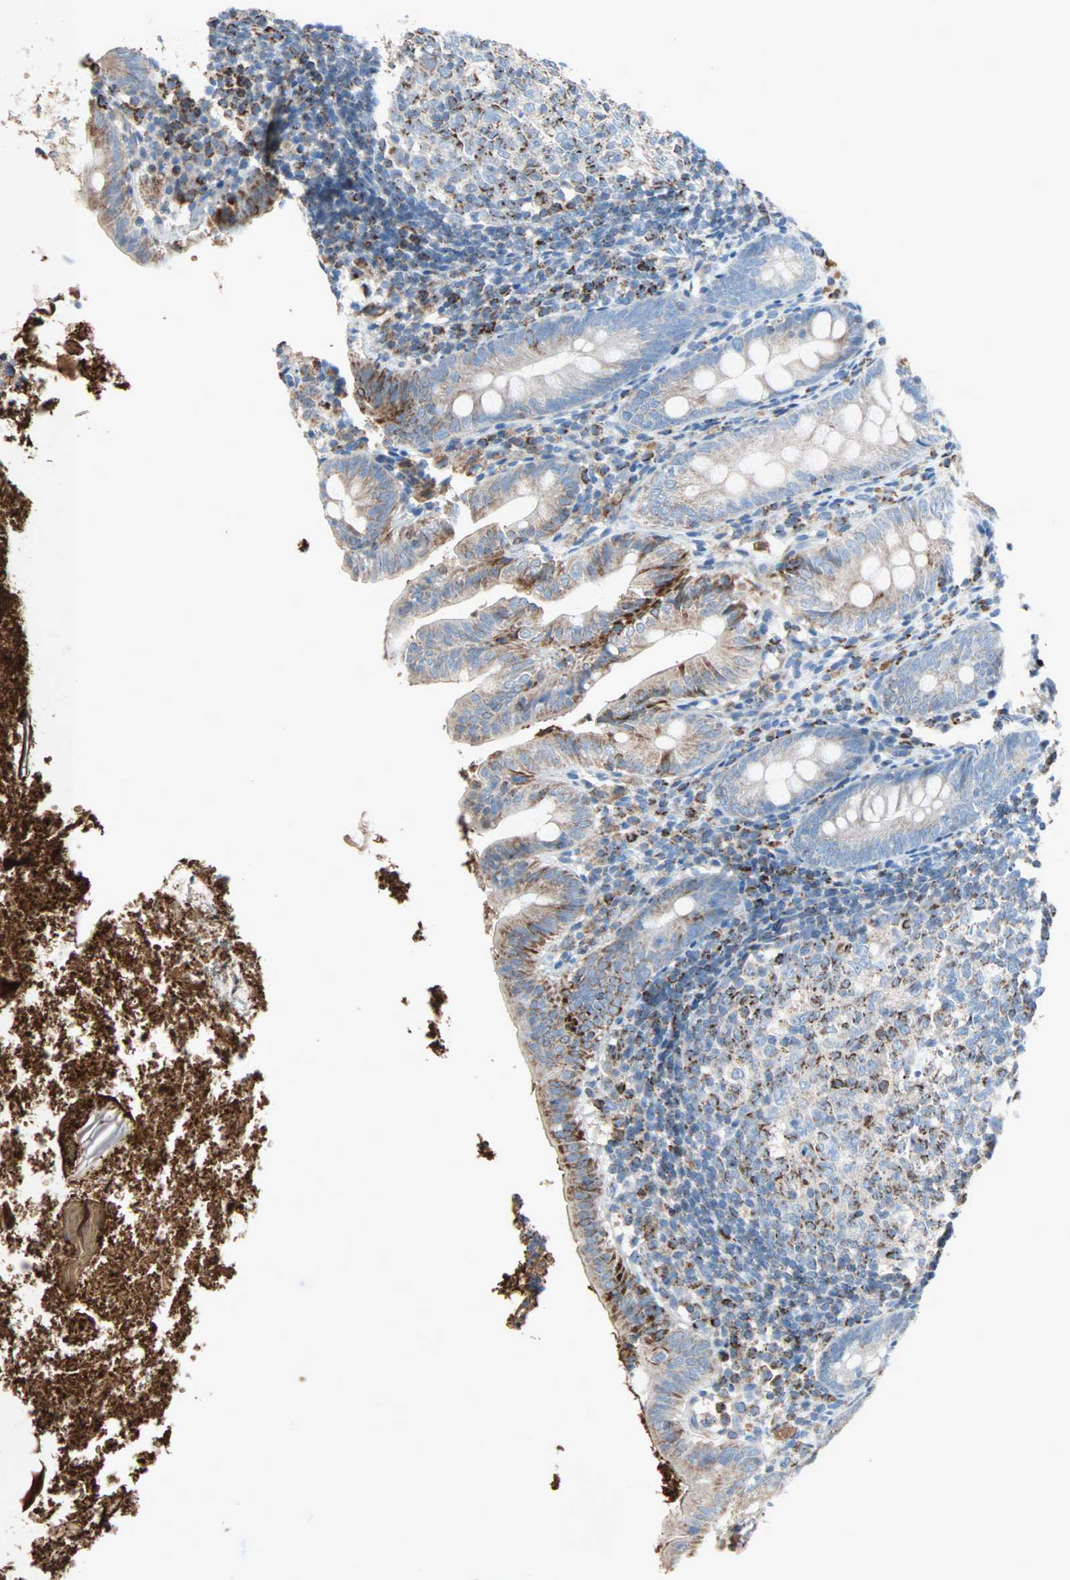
{"staining": {"intensity": "moderate", "quantity": "<25%", "location": "cytoplasmic/membranous"}, "tissue": "appendix", "cell_type": "Glandular cells", "image_type": "normal", "snomed": [{"axis": "morphology", "description": "Normal tissue, NOS"}, {"axis": "topography", "description": "Appendix"}], "caption": "The histopathology image exhibits immunohistochemical staining of benign appendix. There is moderate cytoplasmic/membranous staining is appreciated in approximately <25% of glandular cells. Immunohistochemistry (ihc) stains the protein of interest in brown and the nuclei are stained blue.", "gene": "ACVRL1", "patient": {"sex": "female", "age": 10}}